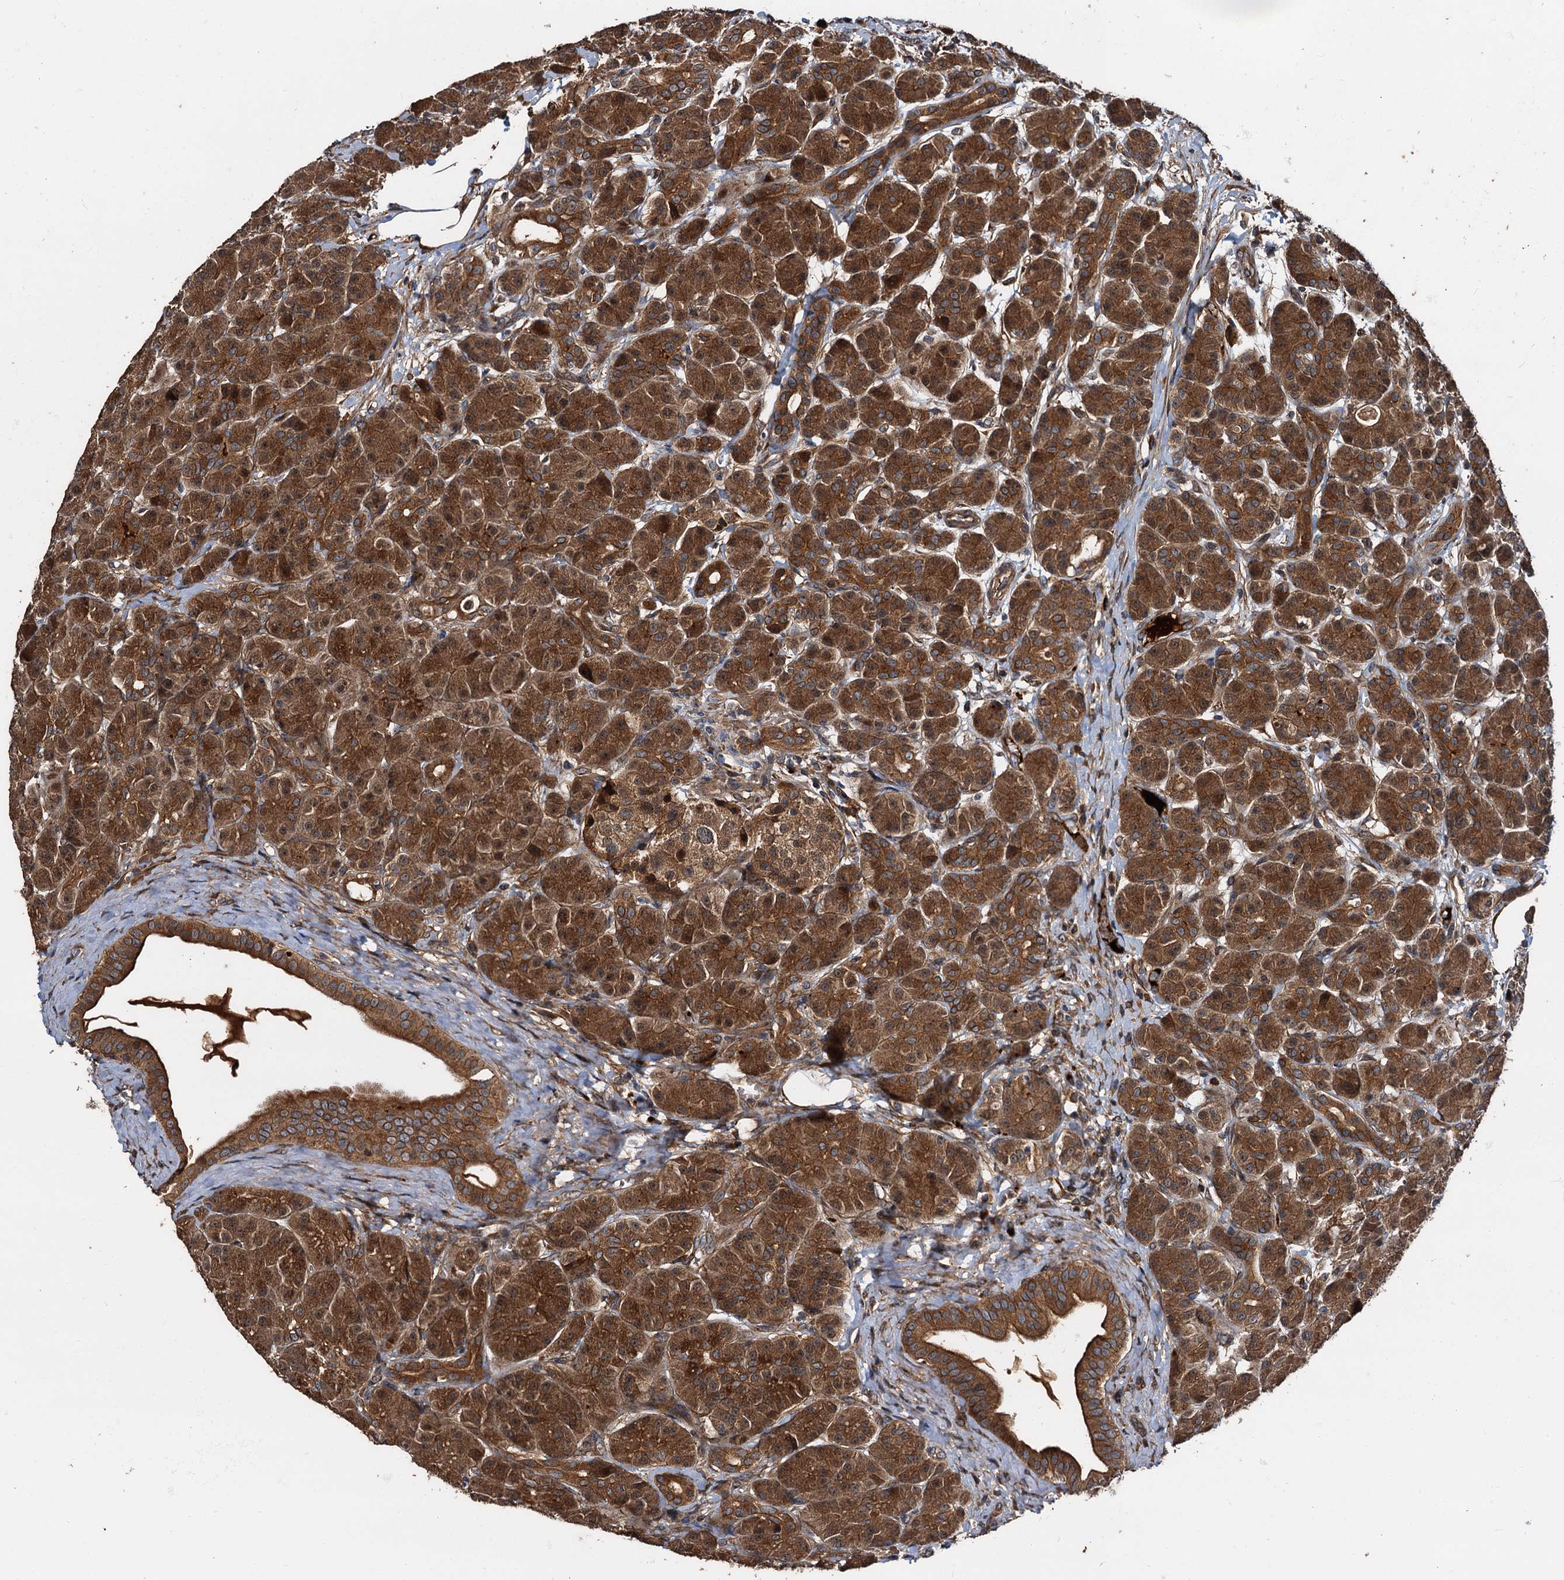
{"staining": {"intensity": "strong", "quantity": ">75%", "location": "cytoplasmic/membranous"}, "tissue": "pancreas", "cell_type": "Exocrine glandular cells", "image_type": "normal", "snomed": [{"axis": "morphology", "description": "Normal tissue, NOS"}, {"axis": "topography", "description": "Pancreas"}], "caption": "Exocrine glandular cells exhibit high levels of strong cytoplasmic/membranous positivity in about >75% of cells in benign pancreas. (Brightfield microscopy of DAB IHC at high magnification).", "gene": "PEX5", "patient": {"sex": "male", "age": 63}}